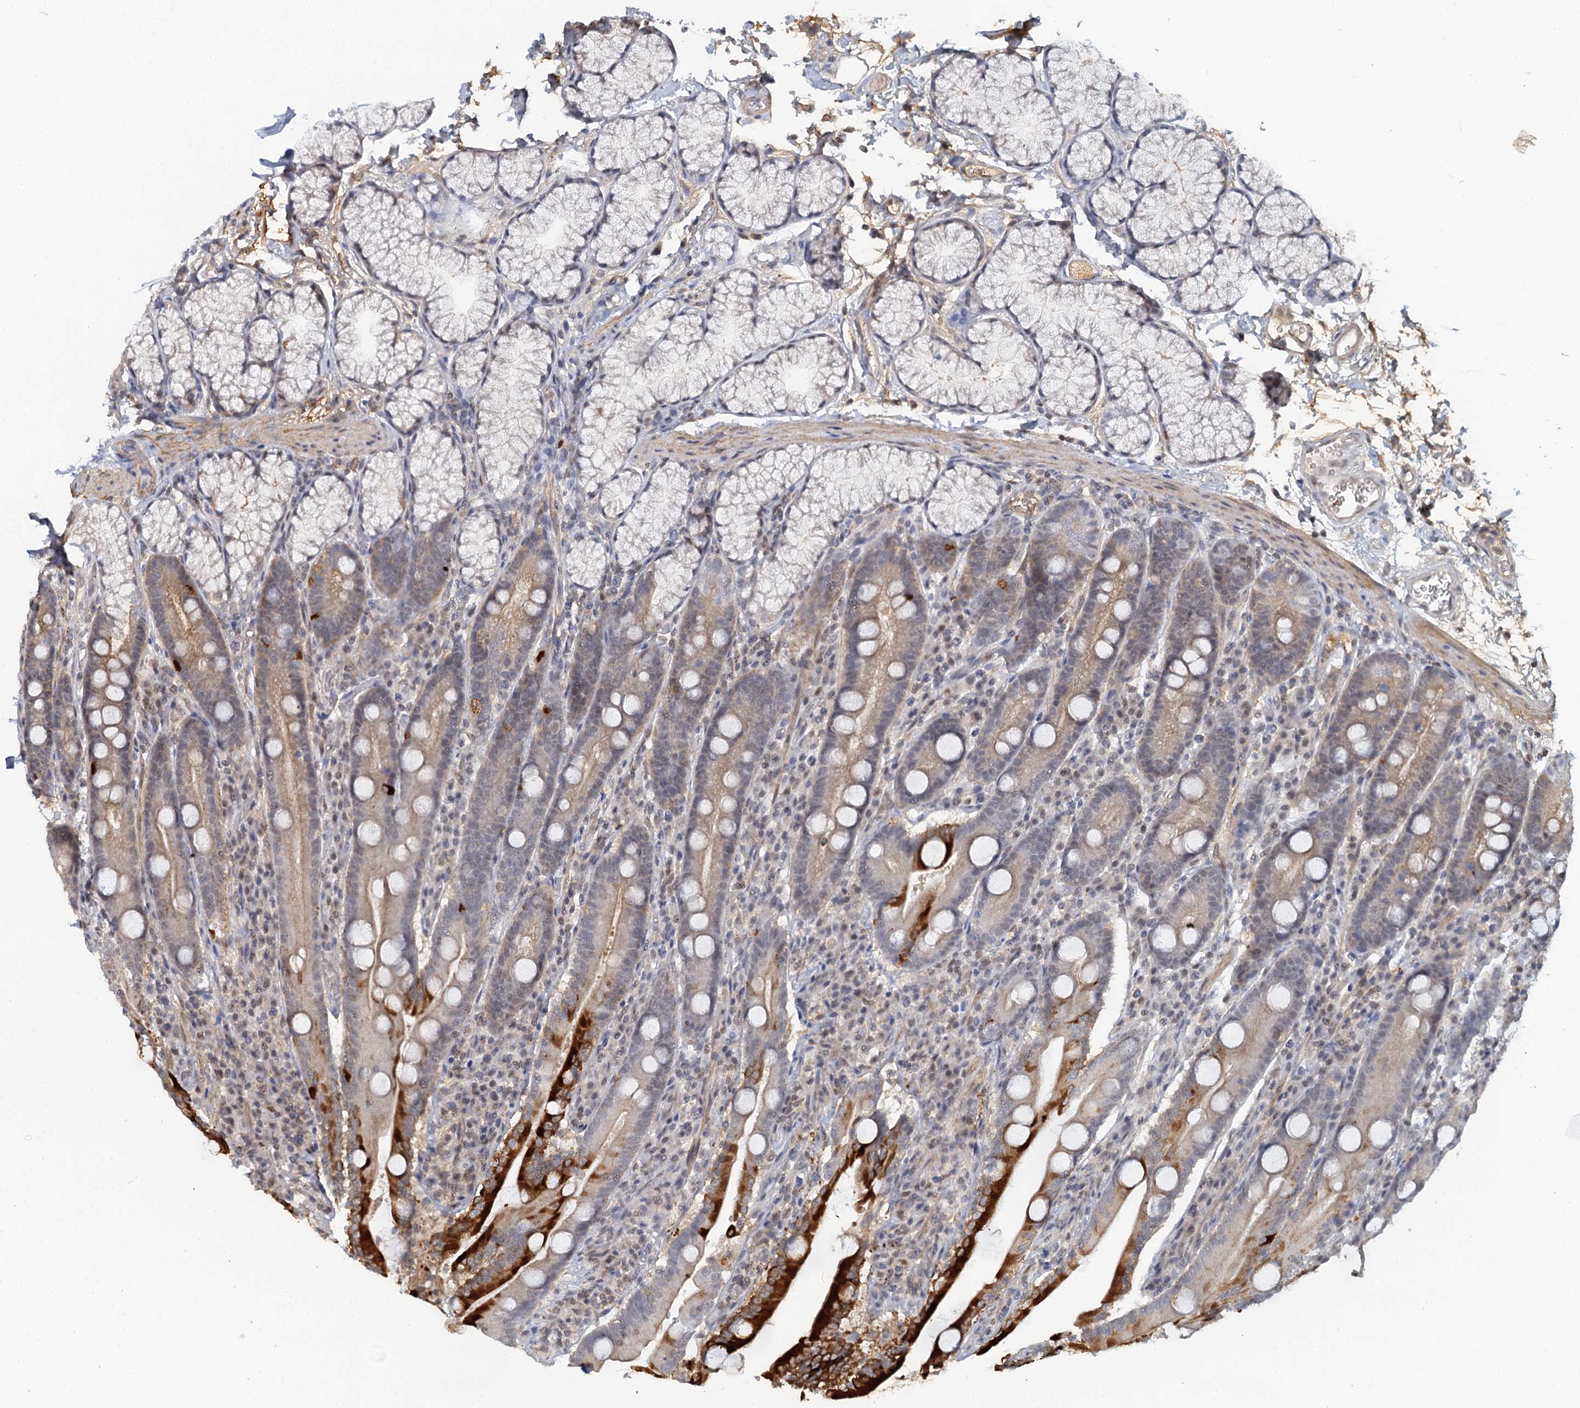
{"staining": {"intensity": "strong", "quantity": "25%-75%", "location": "cytoplasmic/membranous"}, "tissue": "duodenum", "cell_type": "Glandular cells", "image_type": "normal", "snomed": [{"axis": "morphology", "description": "Normal tissue, NOS"}, {"axis": "topography", "description": "Duodenum"}], "caption": "A micrograph of duodenum stained for a protein reveals strong cytoplasmic/membranous brown staining in glandular cells.", "gene": "GPATCH11", "patient": {"sex": "male", "age": 35}}